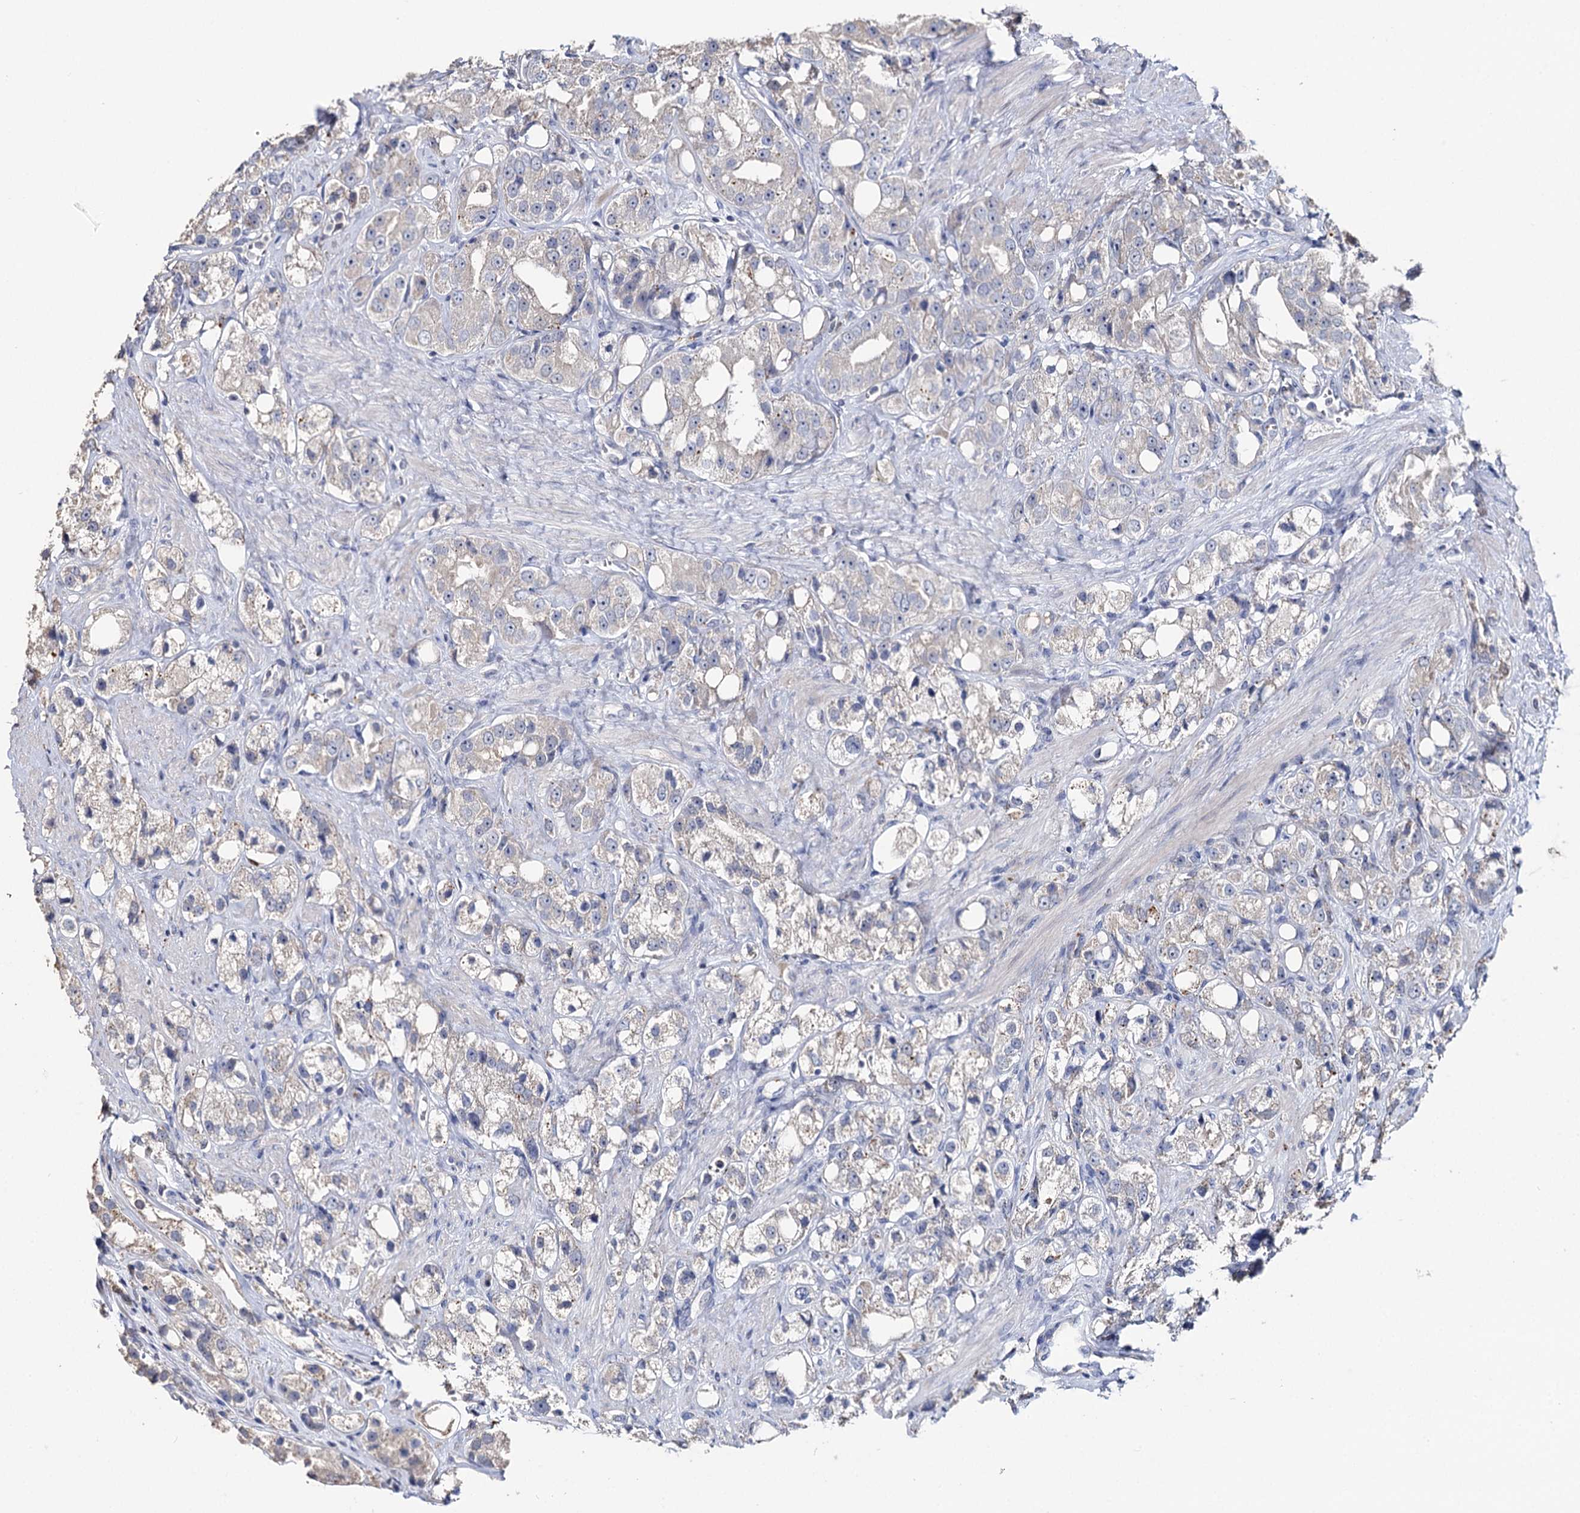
{"staining": {"intensity": "negative", "quantity": "none", "location": "none"}, "tissue": "prostate cancer", "cell_type": "Tumor cells", "image_type": "cancer", "snomed": [{"axis": "morphology", "description": "Adenocarcinoma, NOS"}, {"axis": "topography", "description": "Prostate"}], "caption": "Immunohistochemistry micrograph of neoplastic tissue: prostate cancer (adenocarcinoma) stained with DAB reveals no significant protein staining in tumor cells. (Stains: DAB (3,3'-diaminobenzidine) IHC with hematoxylin counter stain, Microscopy: brightfield microscopy at high magnification).", "gene": "DNAH6", "patient": {"sex": "male", "age": 79}}